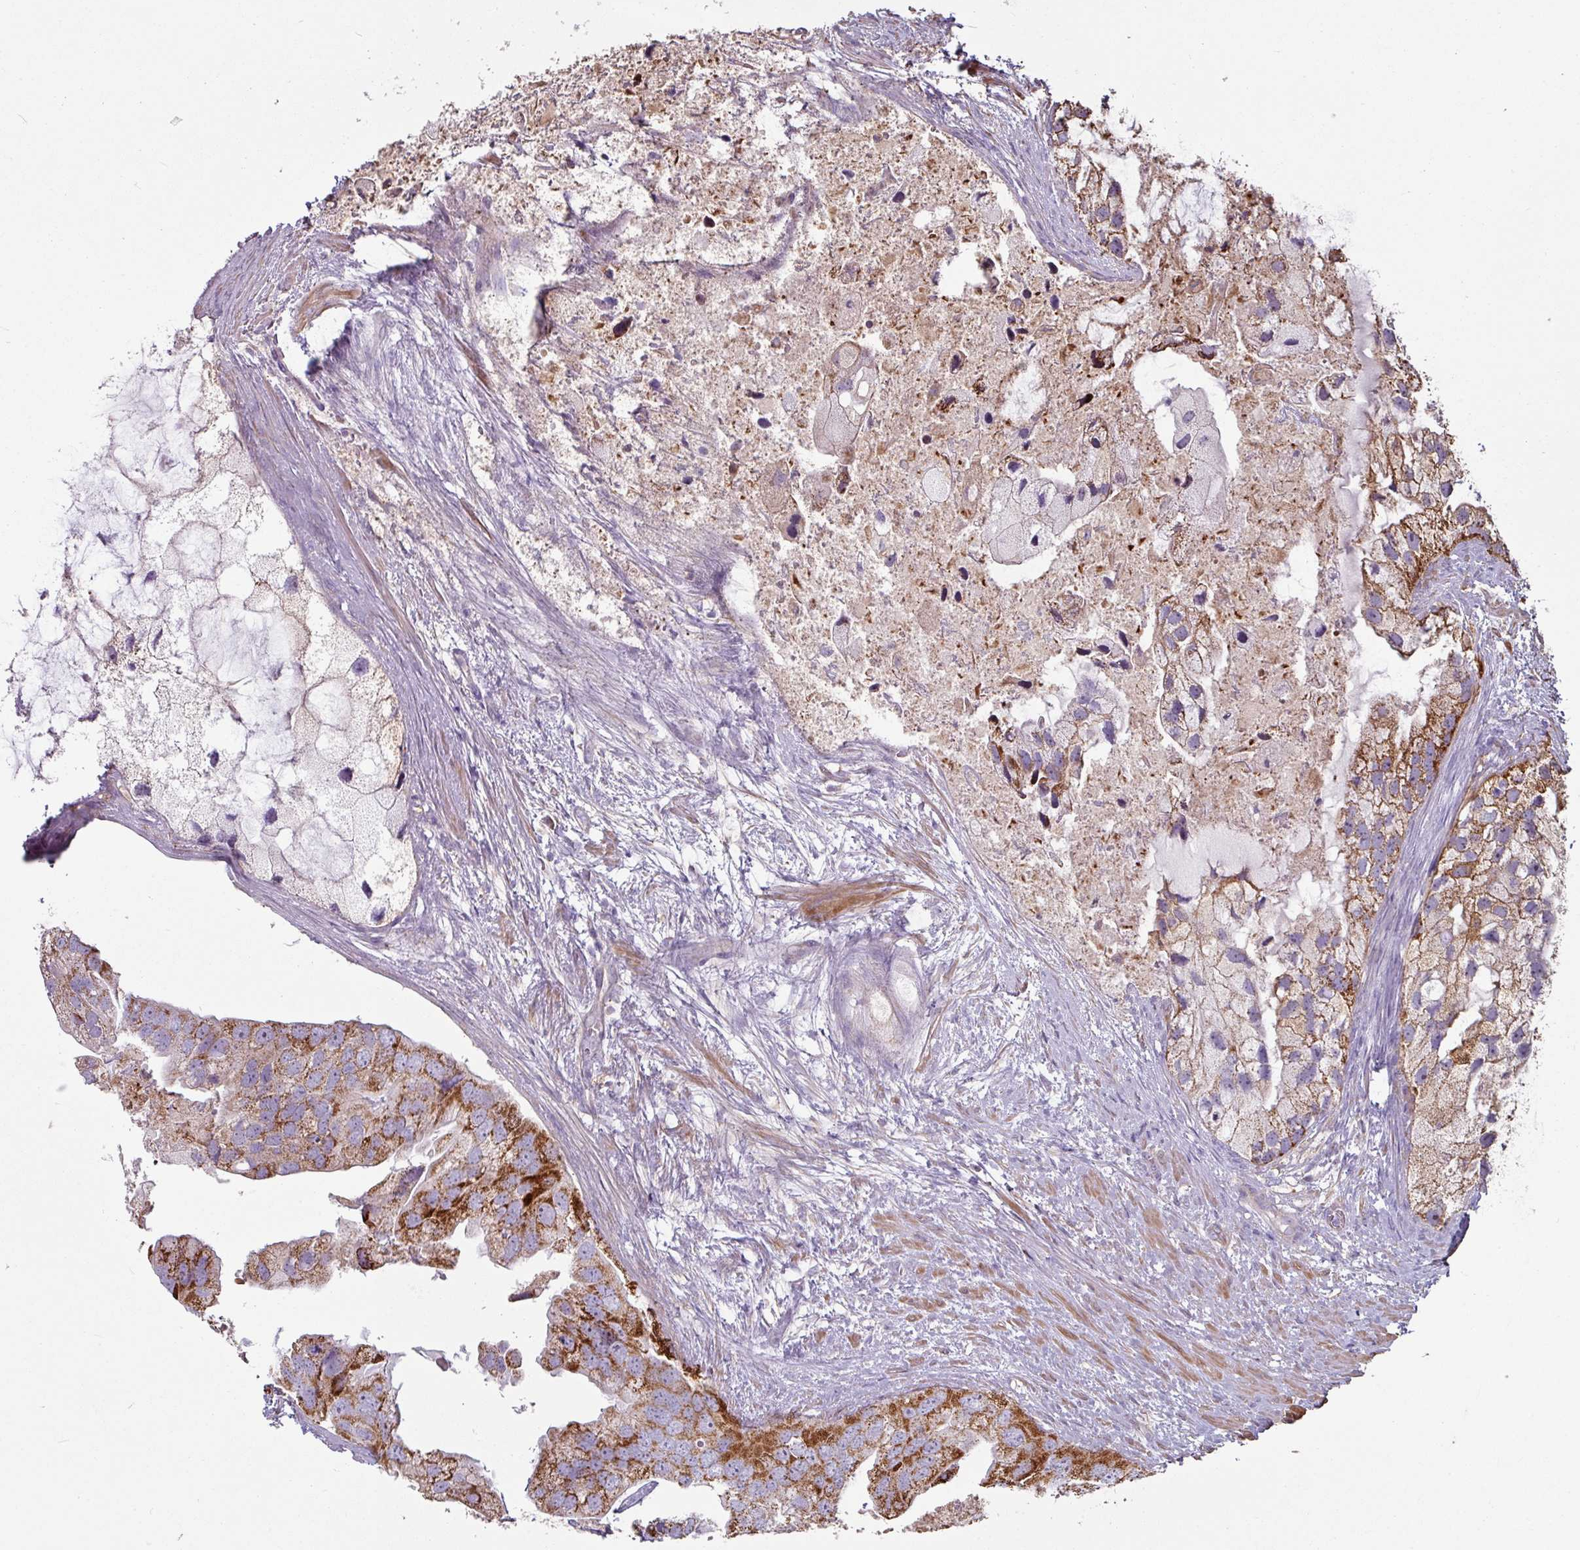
{"staining": {"intensity": "strong", "quantity": "25%-75%", "location": "cytoplasmic/membranous"}, "tissue": "prostate cancer", "cell_type": "Tumor cells", "image_type": "cancer", "snomed": [{"axis": "morphology", "description": "Adenocarcinoma, High grade"}, {"axis": "topography", "description": "Prostate"}], "caption": "IHC histopathology image of neoplastic tissue: prostate cancer stained using immunohistochemistry (IHC) exhibits high levels of strong protein expression localized specifically in the cytoplasmic/membranous of tumor cells, appearing as a cytoplasmic/membranous brown color.", "gene": "OR2D3", "patient": {"sex": "male", "age": 62}}